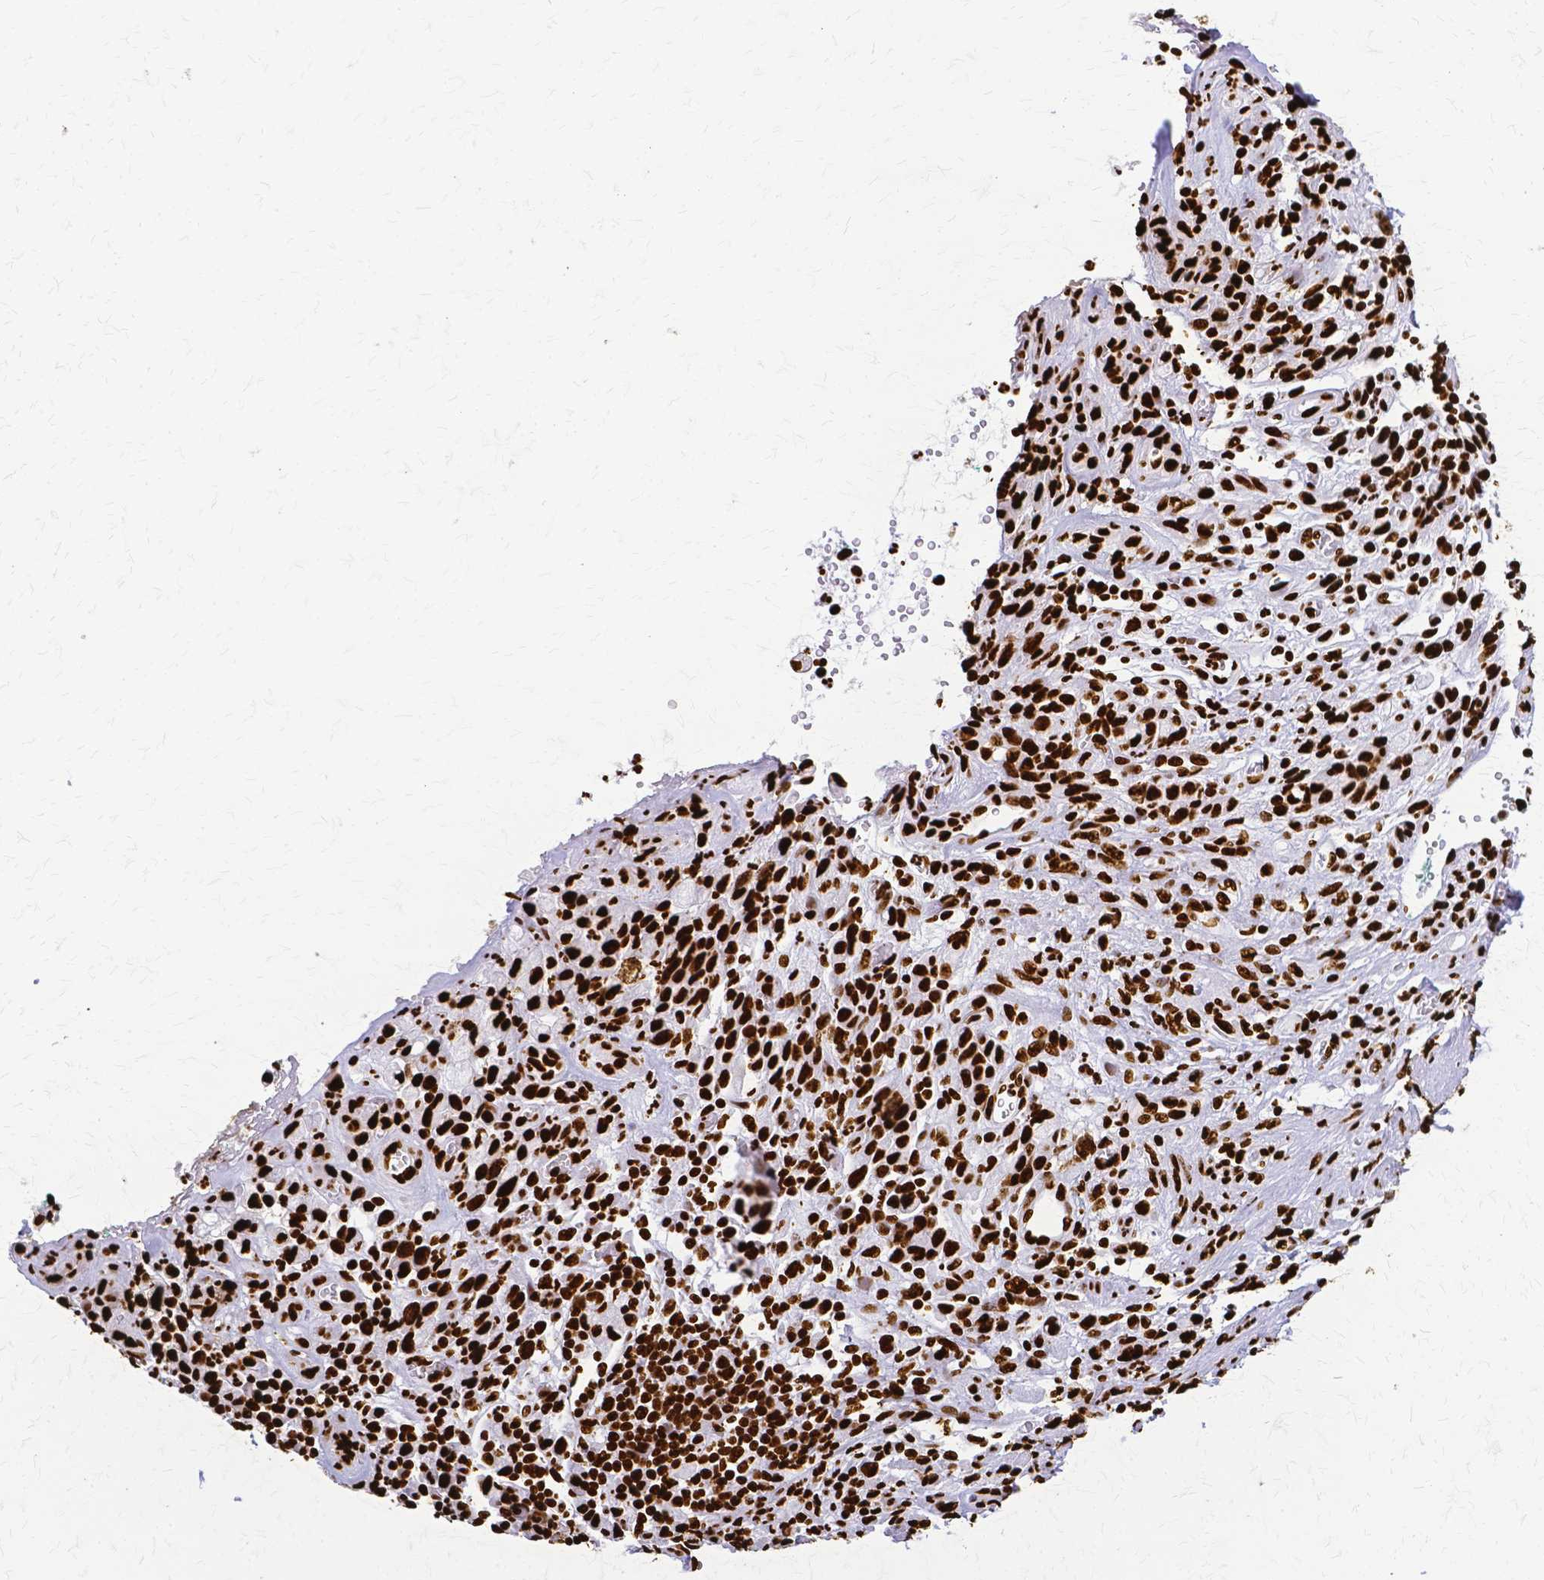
{"staining": {"intensity": "strong", "quantity": ">75%", "location": "nuclear"}, "tissue": "stomach cancer", "cell_type": "Tumor cells", "image_type": "cancer", "snomed": [{"axis": "morphology", "description": "Adenocarcinoma, NOS"}, {"axis": "topography", "description": "Stomach"}], "caption": "Immunohistochemistry histopathology image of neoplastic tissue: adenocarcinoma (stomach) stained using IHC shows high levels of strong protein expression localized specifically in the nuclear of tumor cells, appearing as a nuclear brown color.", "gene": "SFPQ", "patient": {"sex": "male", "age": 77}}